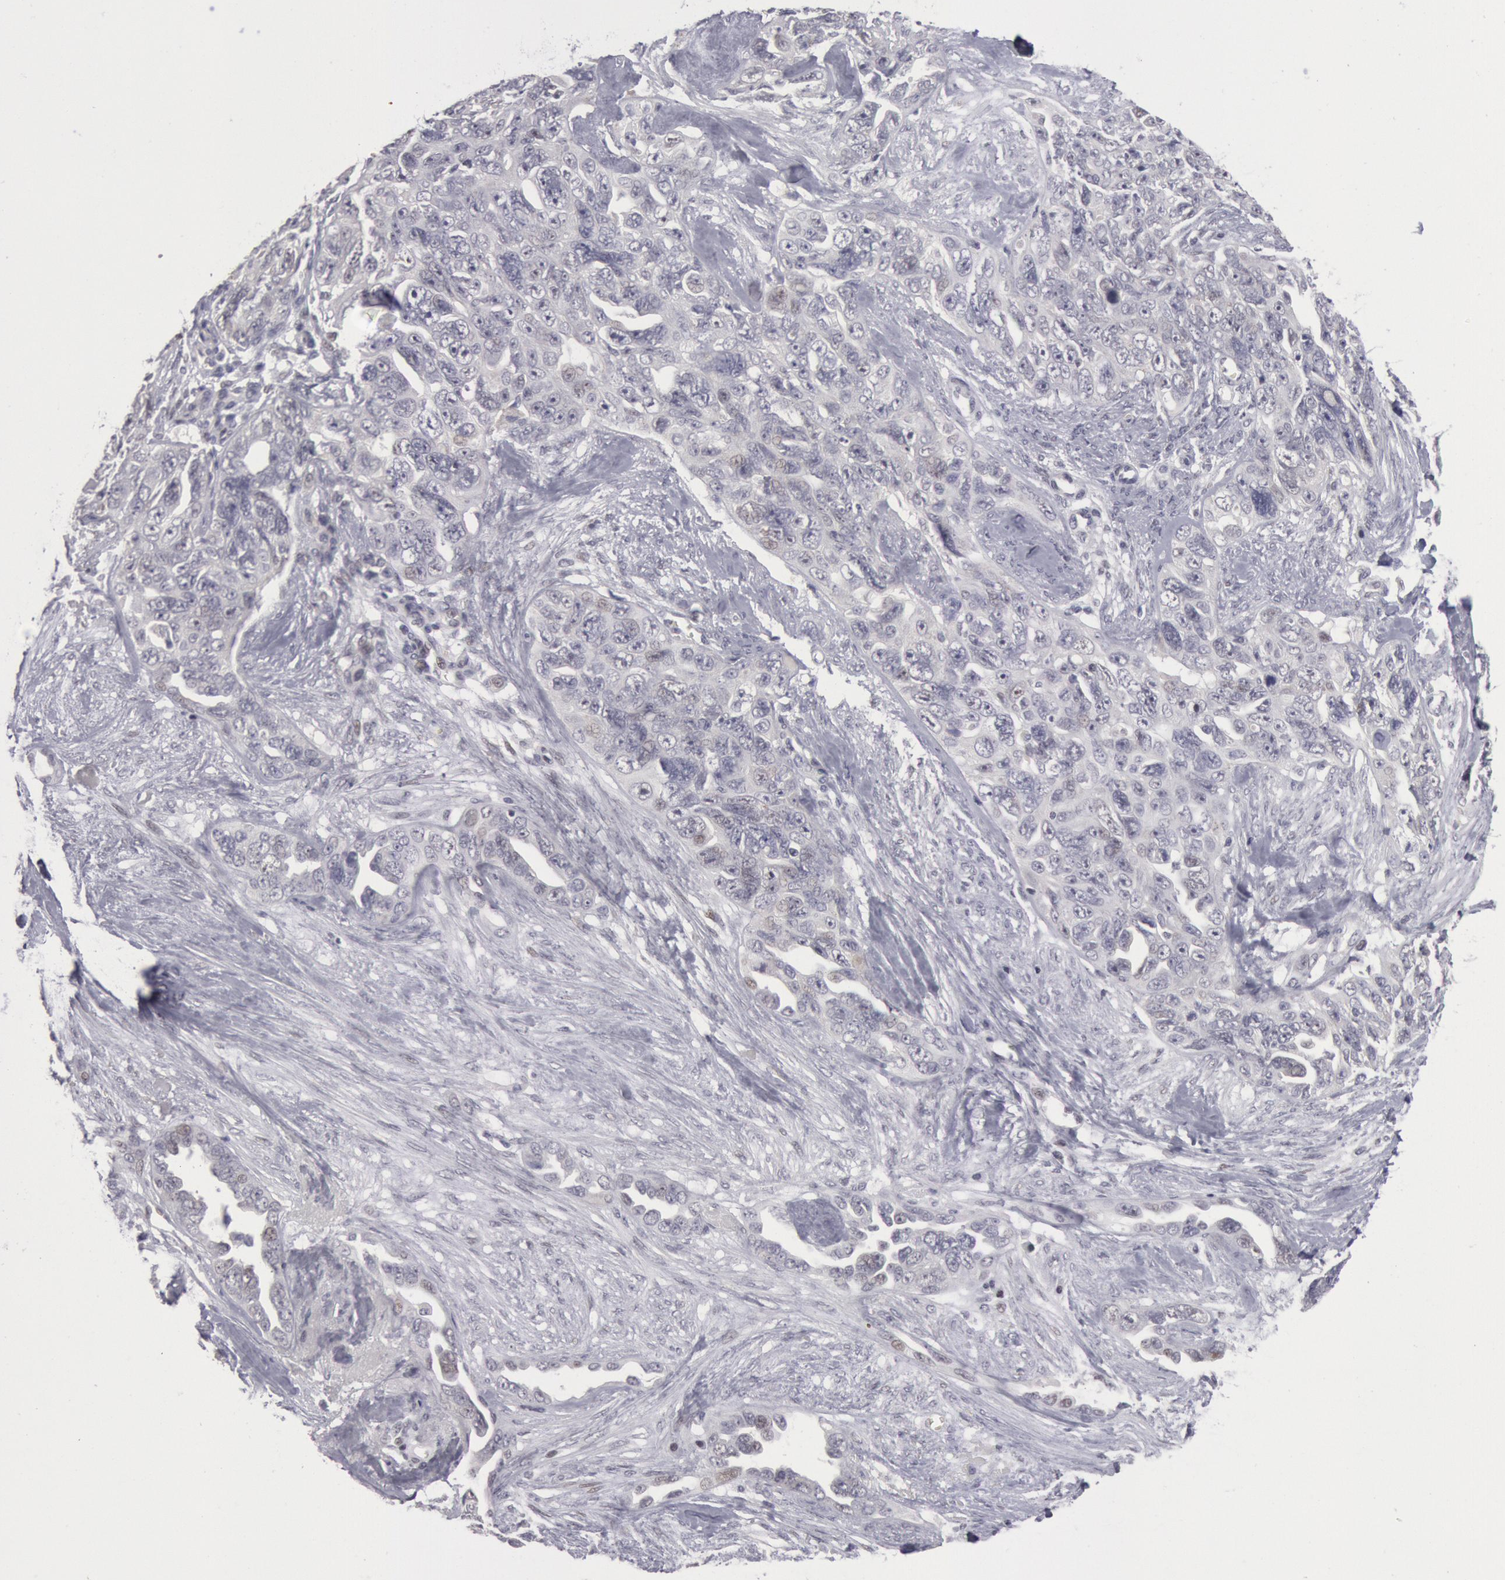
{"staining": {"intensity": "negative", "quantity": "none", "location": "none"}, "tissue": "ovarian cancer", "cell_type": "Tumor cells", "image_type": "cancer", "snomed": [{"axis": "morphology", "description": "Cystadenocarcinoma, serous, NOS"}, {"axis": "topography", "description": "Ovary"}], "caption": "IHC photomicrograph of neoplastic tissue: human ovarian cancer (serous cystadenocarcinoma) stained with DAB reveals no significant protein positivity in tumor cells. (DAB IHC with hematoxylin counter stain).", "gene": "JOSD1", "patient": {"sex": "female", "age": 63}}